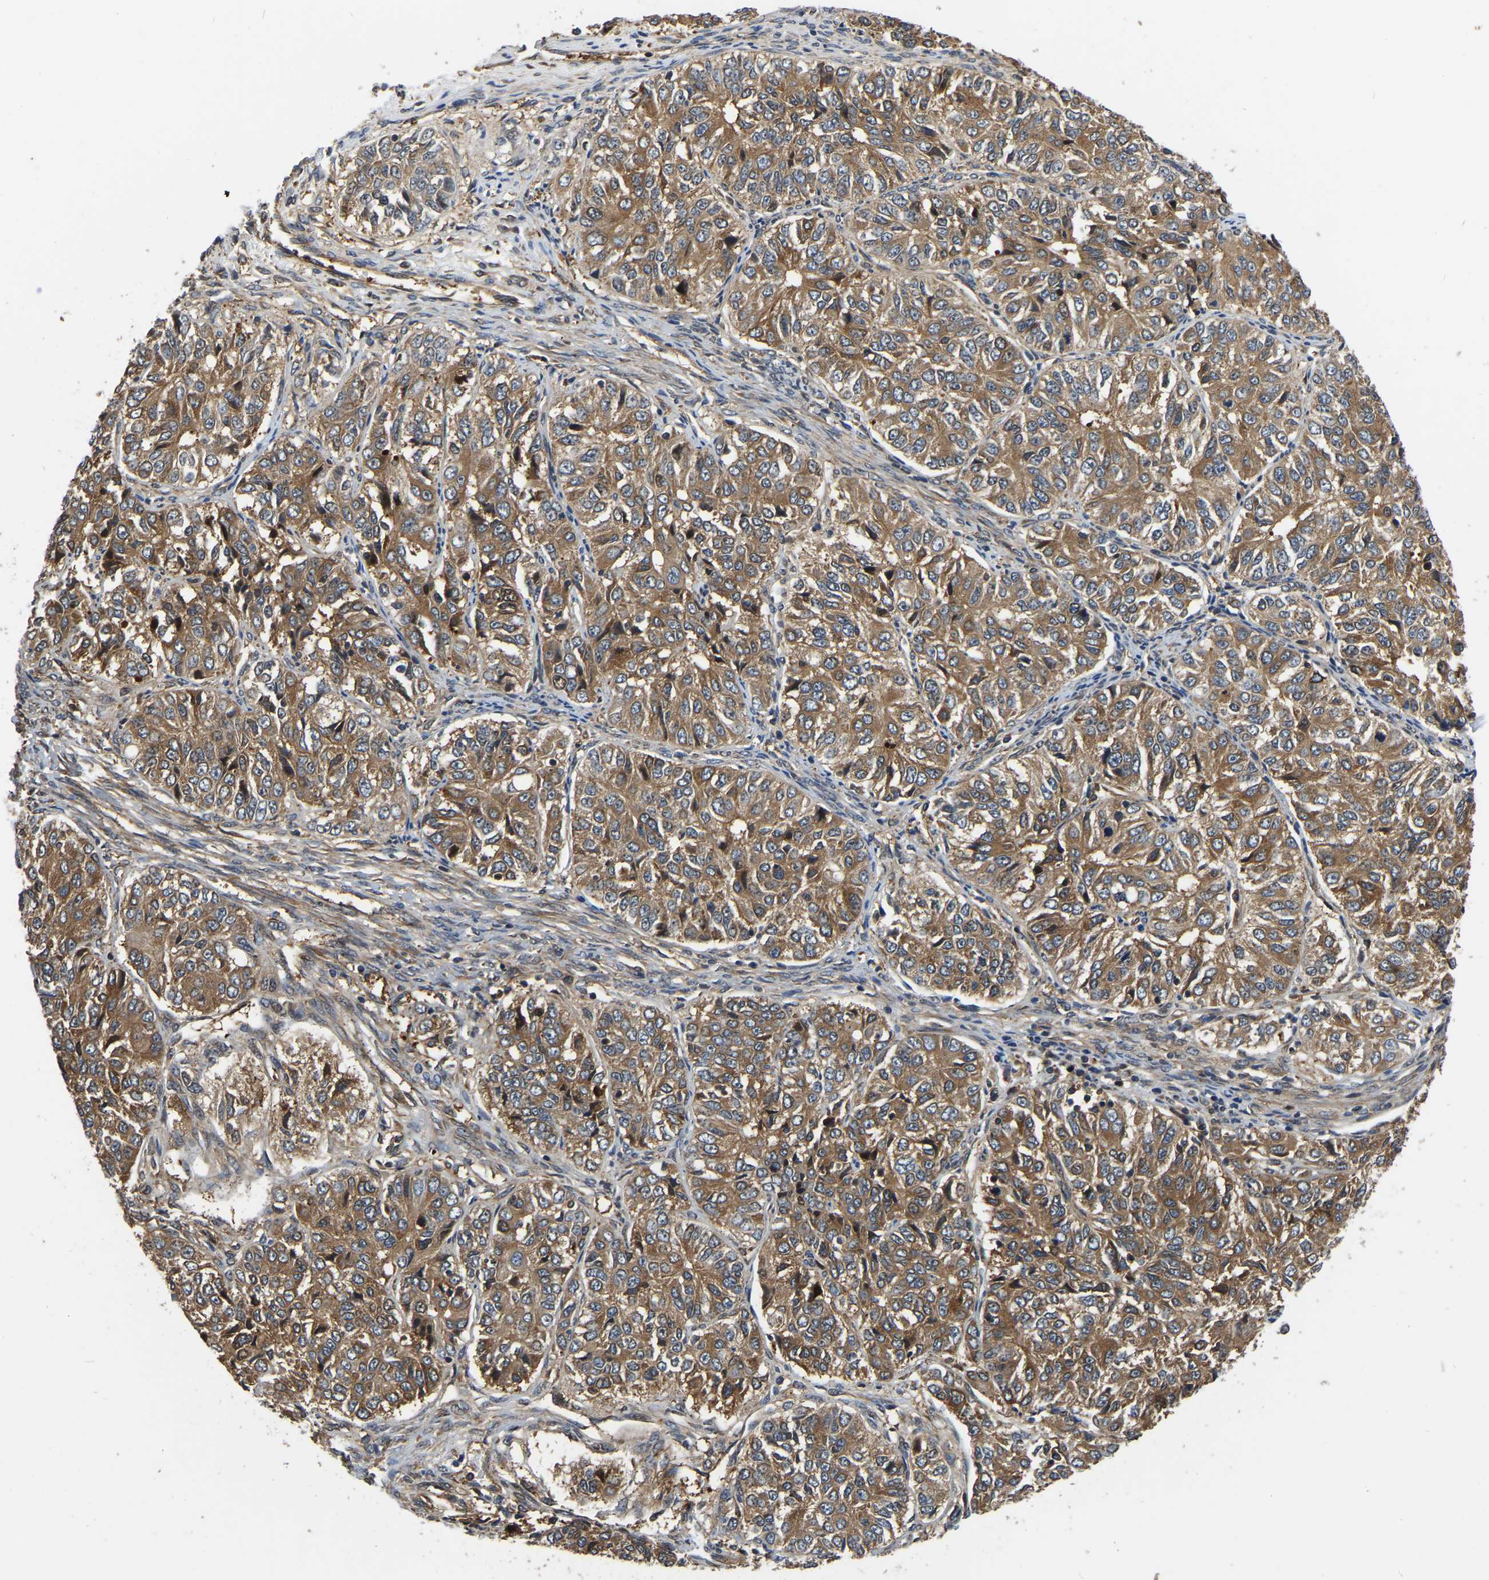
{"staining": {"intensity": "moderate", "quantity": ">75%", "location": "cytoplasmic/membranous"}, "tissue": "ovarian cancer", "cell_type": "Tumor cells", "image_type": "cancer", "snomed": [{"axis": "morphology", "description": "Carcinoma, endometroid"}, {"axis": "topography", "description": "Ovary"}], "caption": "High-power microscopy captured an immunohistochemistry photomicrograph of ovarian cancer, revealing moderate cytoplasmic/membranous positivity in about >75% of tumor cells. (Stains: DAB in brown, nuclei in blue, Microscopy: brightfield microscopy at high magnification).", "gene": "GARS1", "patient": {"sex": "female", "age": 51}}